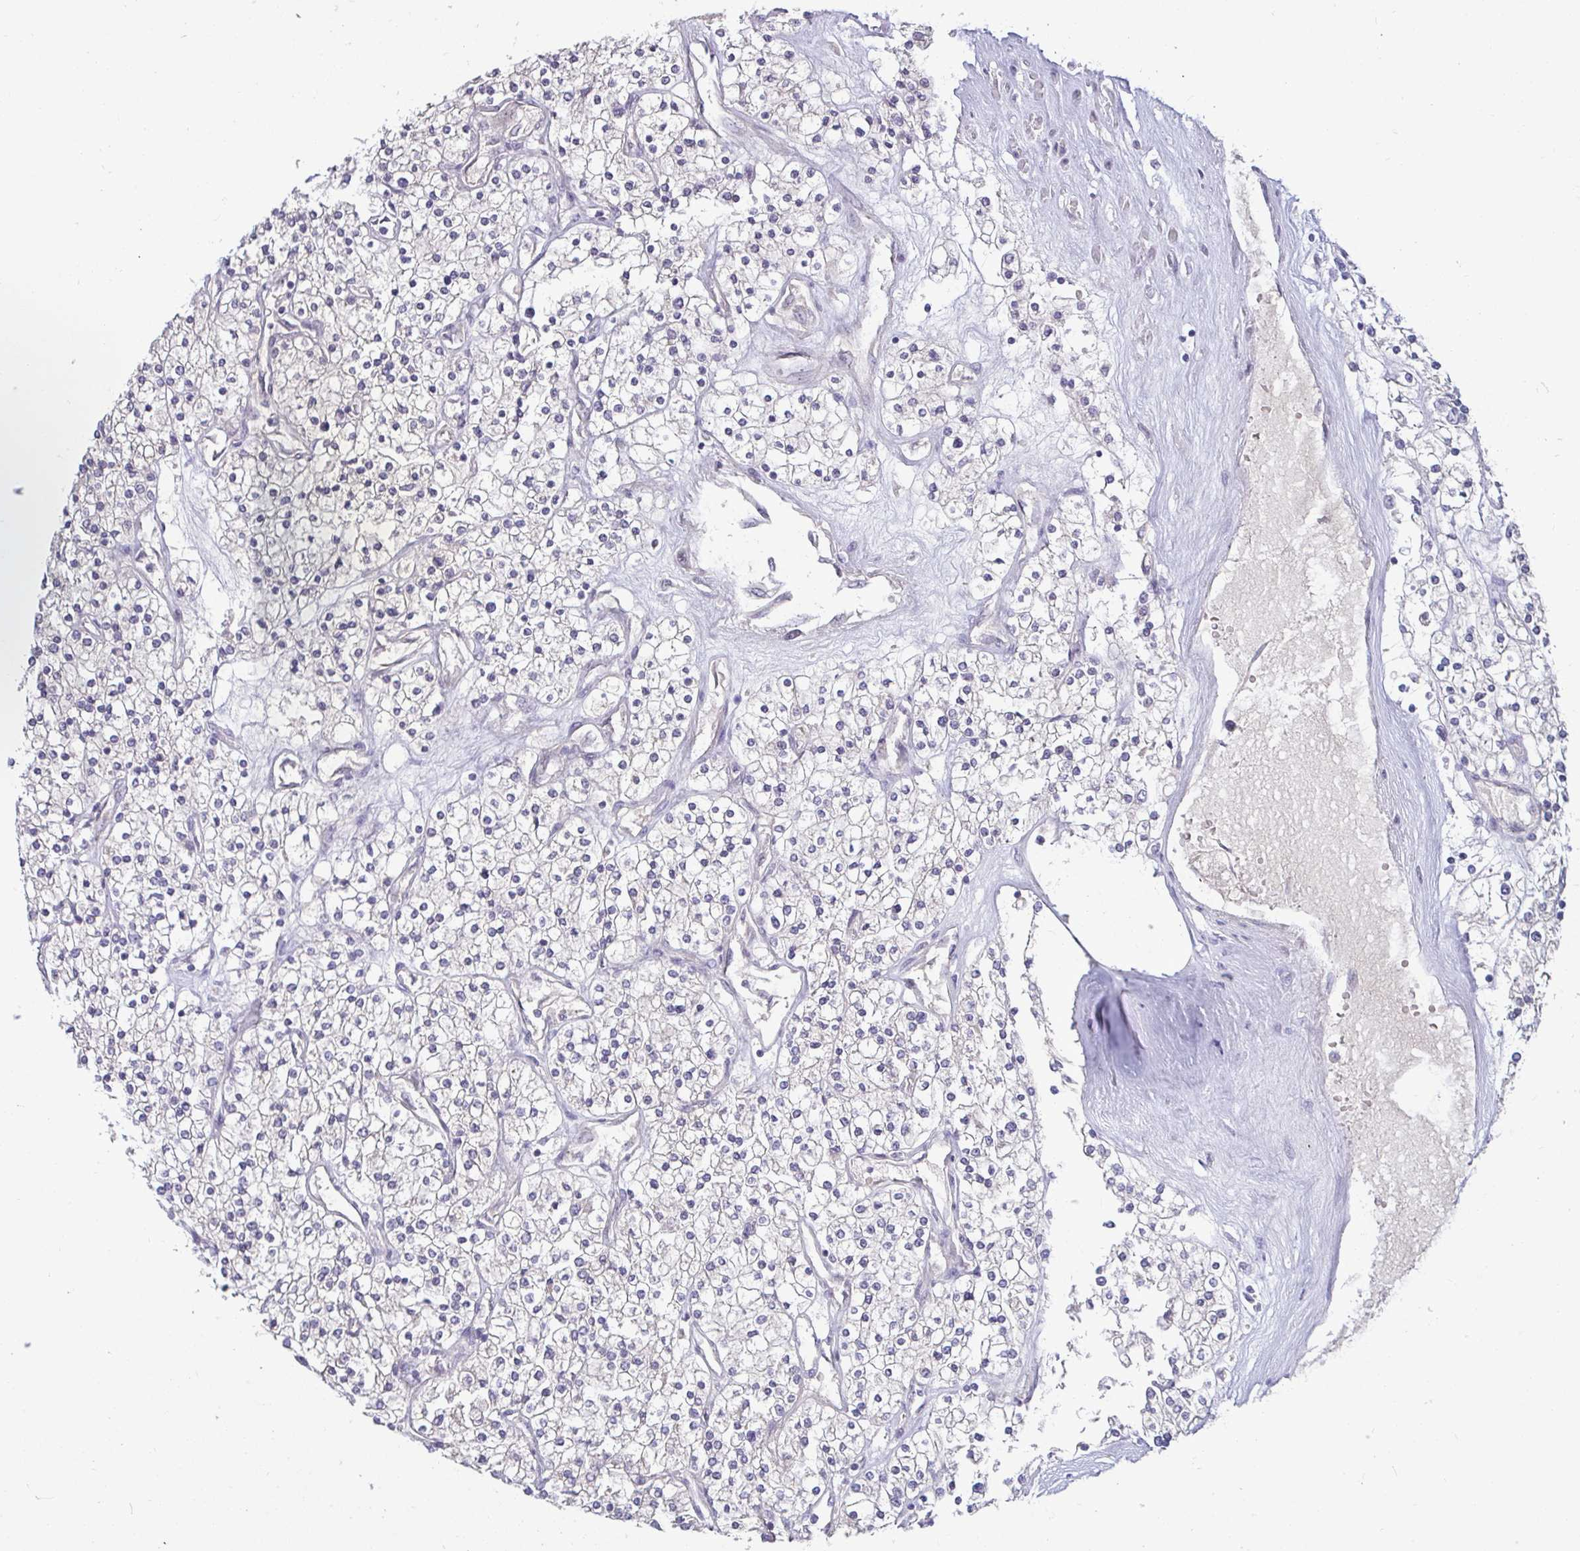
{"staining": {"intensity": "negative", "quantity": "none", "location": "none"}, "tissue": "renal cancer", "cell_type": "Tumor cells", "image_type": "cancer", "snomed": [{"axis": "morphology", "description": "Adenocarcinoma, NOS"}, {"axis": "topography", "description": "Kidney"}], "caption": "DAB (3,3'-diaminobenzidine) immunohistochemical staining of adenocarcinoma (renal) exhibits no significant staining in tumor cells.", "gene": "GSTM1", "patient": {"sex": "male", "age": 80}}